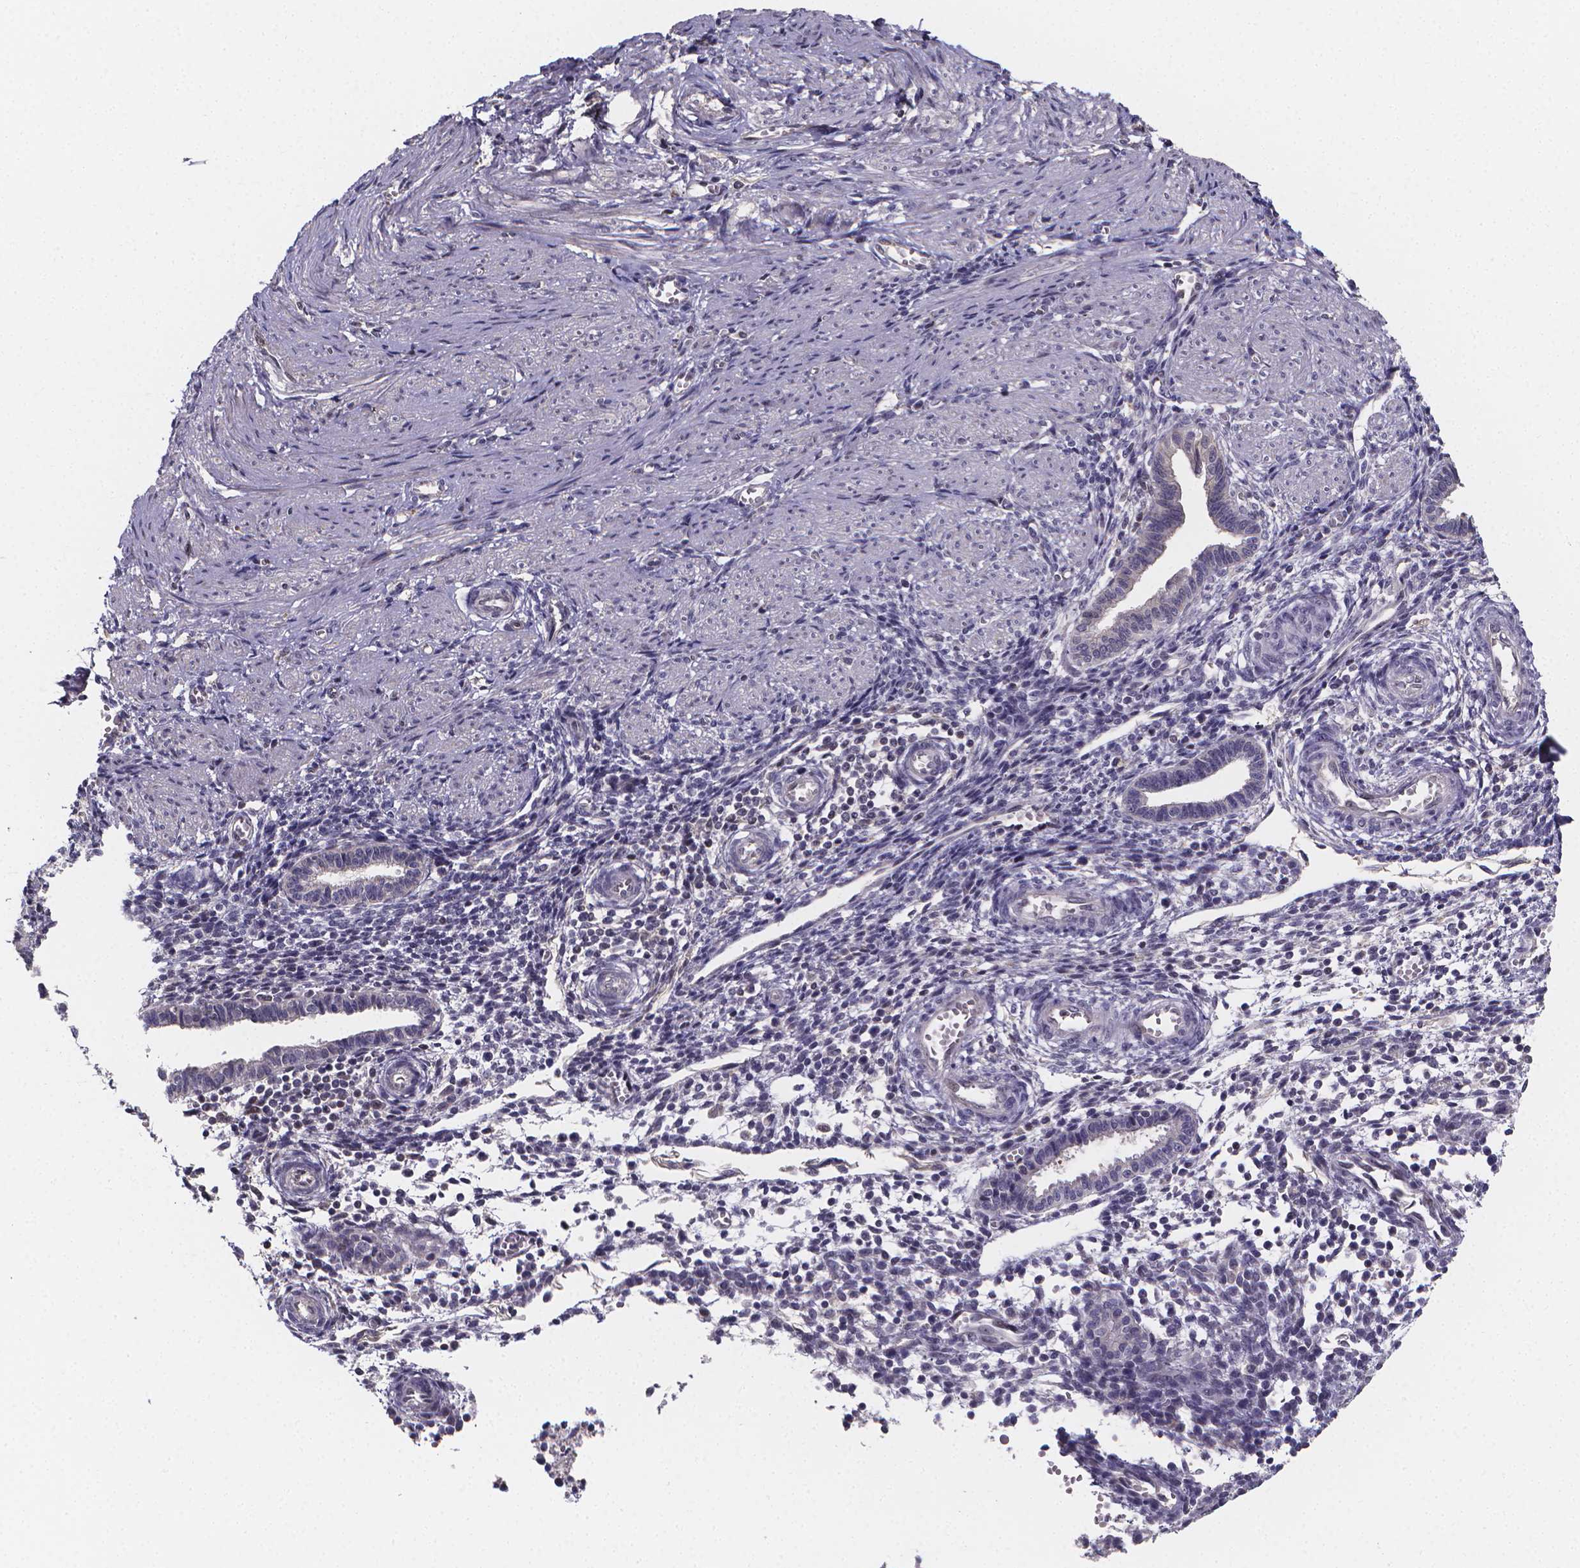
{"staining": {"intensity": "negative", "quantity": "none", "location": "none"}, "tissue": "endometrium", "cell_type": "Cells in endometrial stroma", "image_type": "normal", "snomed": [{"axis": "morphology", "description": "Normal tissue, NOS"}, {"axis": "topography", "description": "Endometrium"}], "caption": "Benign endometrium was stained to show a protein in brown. There is no significant expression in cells in endometrial stroma. (Brightfield microscopy of DAB (3,3'-diaminobenzidine) immunohistochemistry (IHC) at high magnification).", "gene": "PAH", "patient": {"sex": "female", "age": 37}}